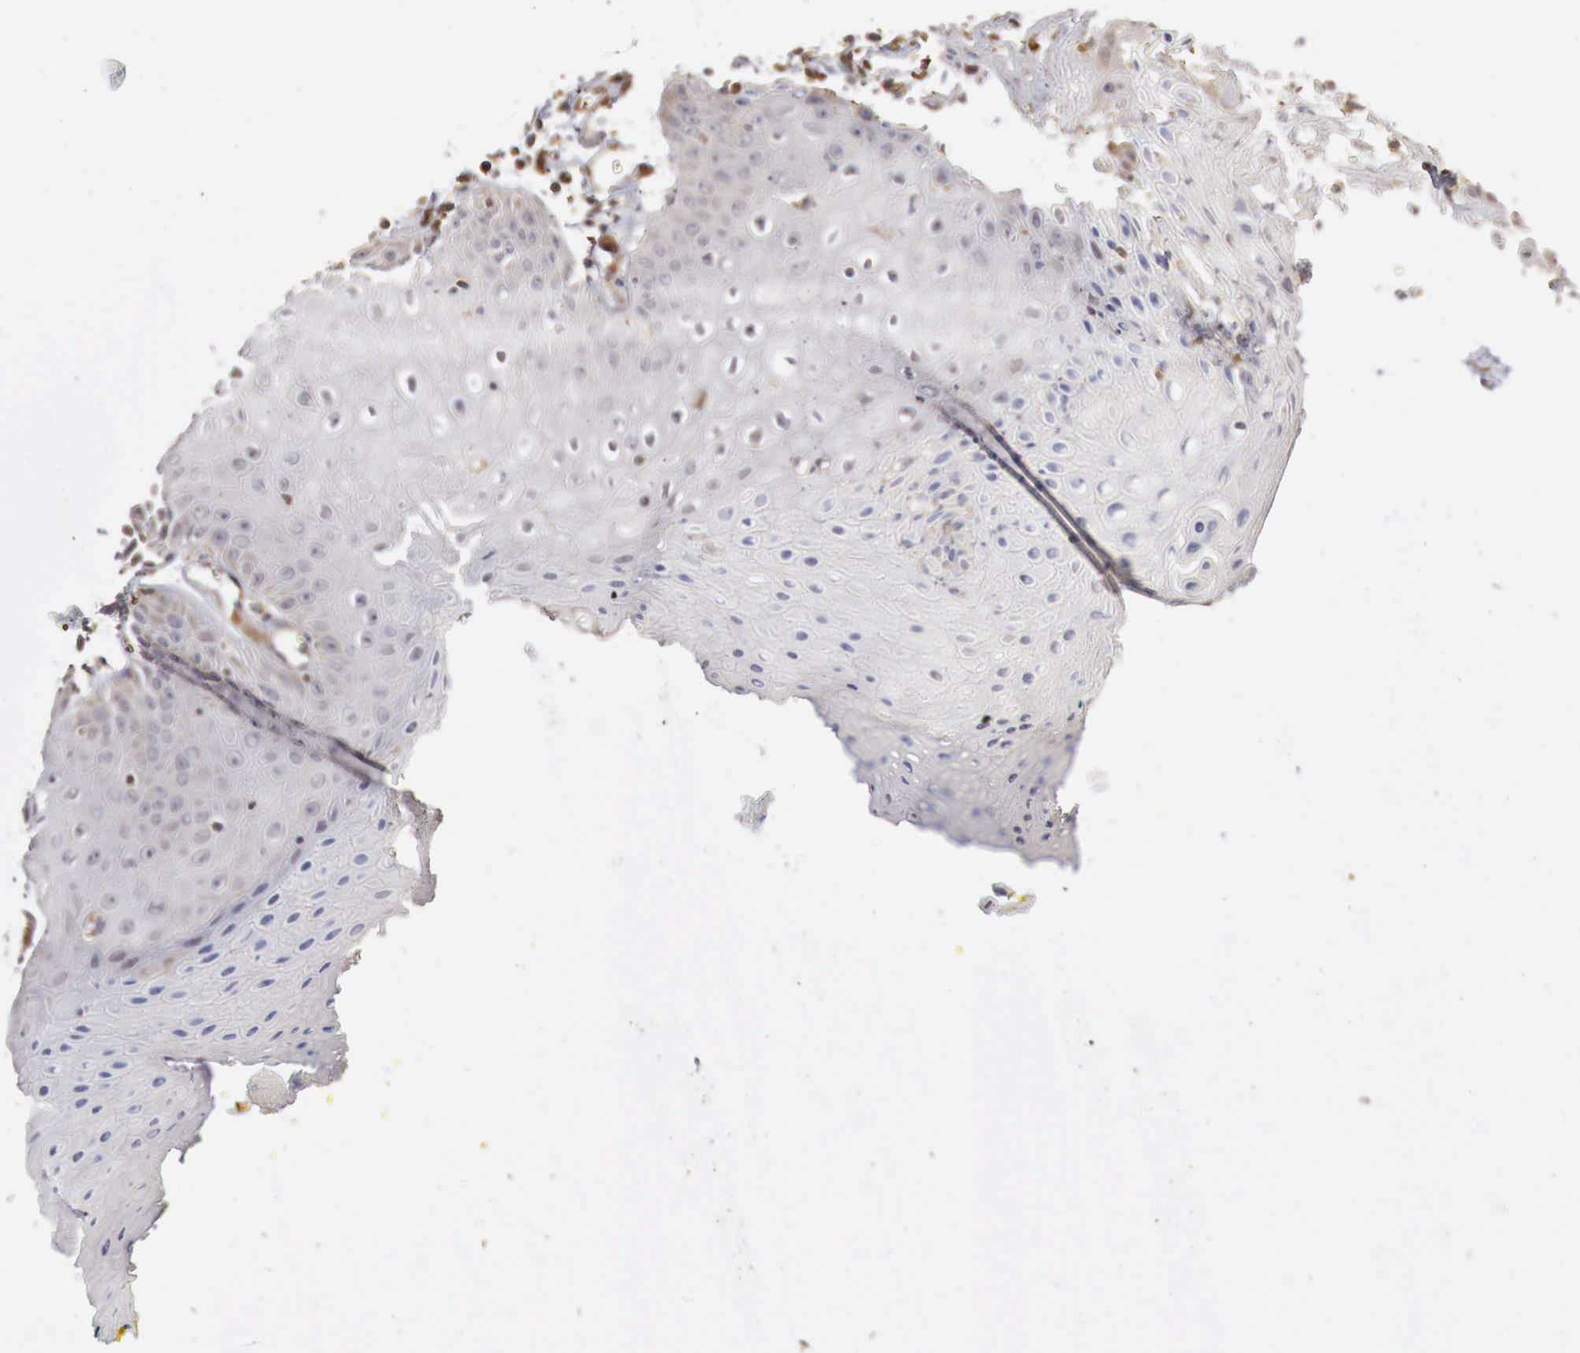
{"staining": {"intensity": "negative", "quantity": "none", "location": "none"}, "tissue": "skin", "cell_type": "Epidermal cells", "image_type": "normal", "snomed": [{"axis": "morphology", "description": "Normal tissue, NOS"}, {"axis": "topography", "description": "Skin"}, {"axis": "topography", "description": "Anal"}], "caption": "A high-resolution image shows immunohistochemistry (IHC) staining of benign skin, which displays no significant staining in epidermal cells.", "gene": "KHDRBS2", "patient": {"sex": "male", "age": 61}}